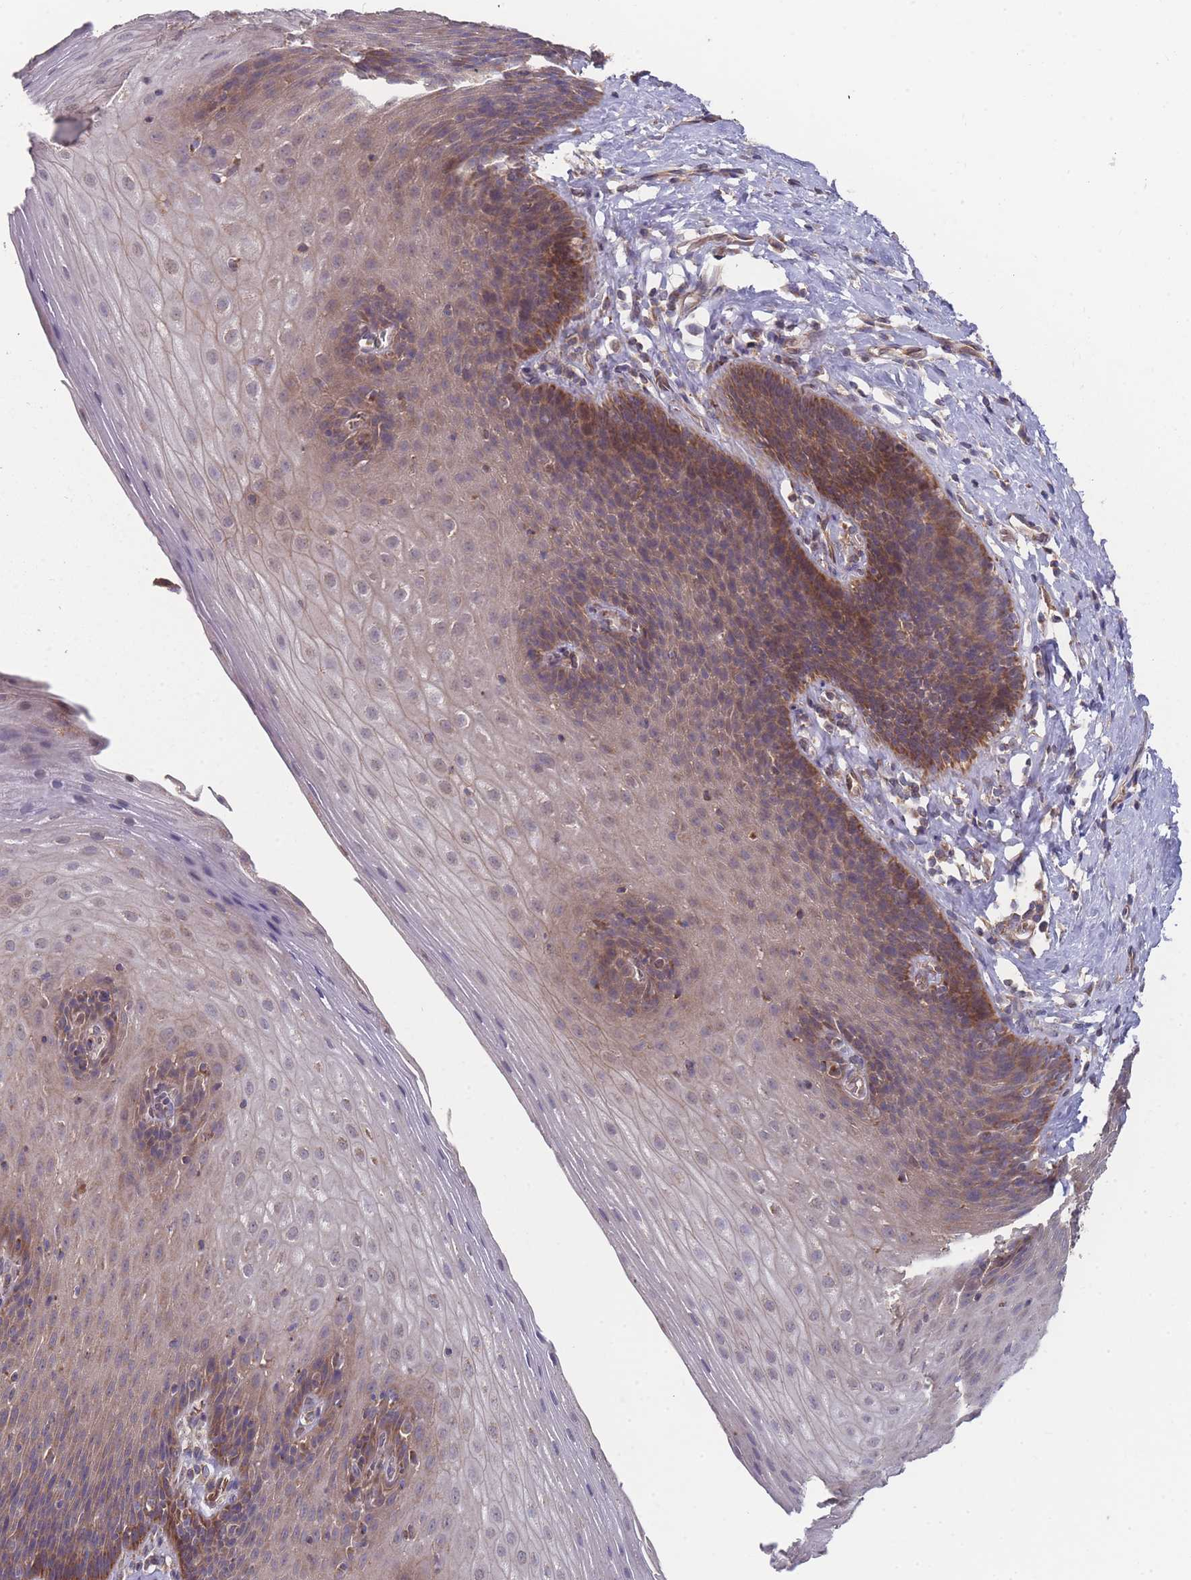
{"staining": {"intensity": "moderate", "quantity": "25%-75%", "location": "cytoplasmic/membranous"}, "tissue": "esophagus", "cell_type": "Squamous epithelial cells", "image_type": "normal", "snomed": [{"axis": "morphology", "description": "Normal tissue, NOS"}, {"axis": "topography", "description": "Esophagus"}], "caption": "Esophagus stained for a protein reveals moderate cytoplasmic/membranous positivity in squamous epithelial cells. Using DAB (3,3'-diaminobenzidine) (brown) and hematoxylin (blue) stains, captured at high magnification using brightfield microscopy.", "gene": "SLC35B4", "patient": {"sex": "female", "age": 61}}